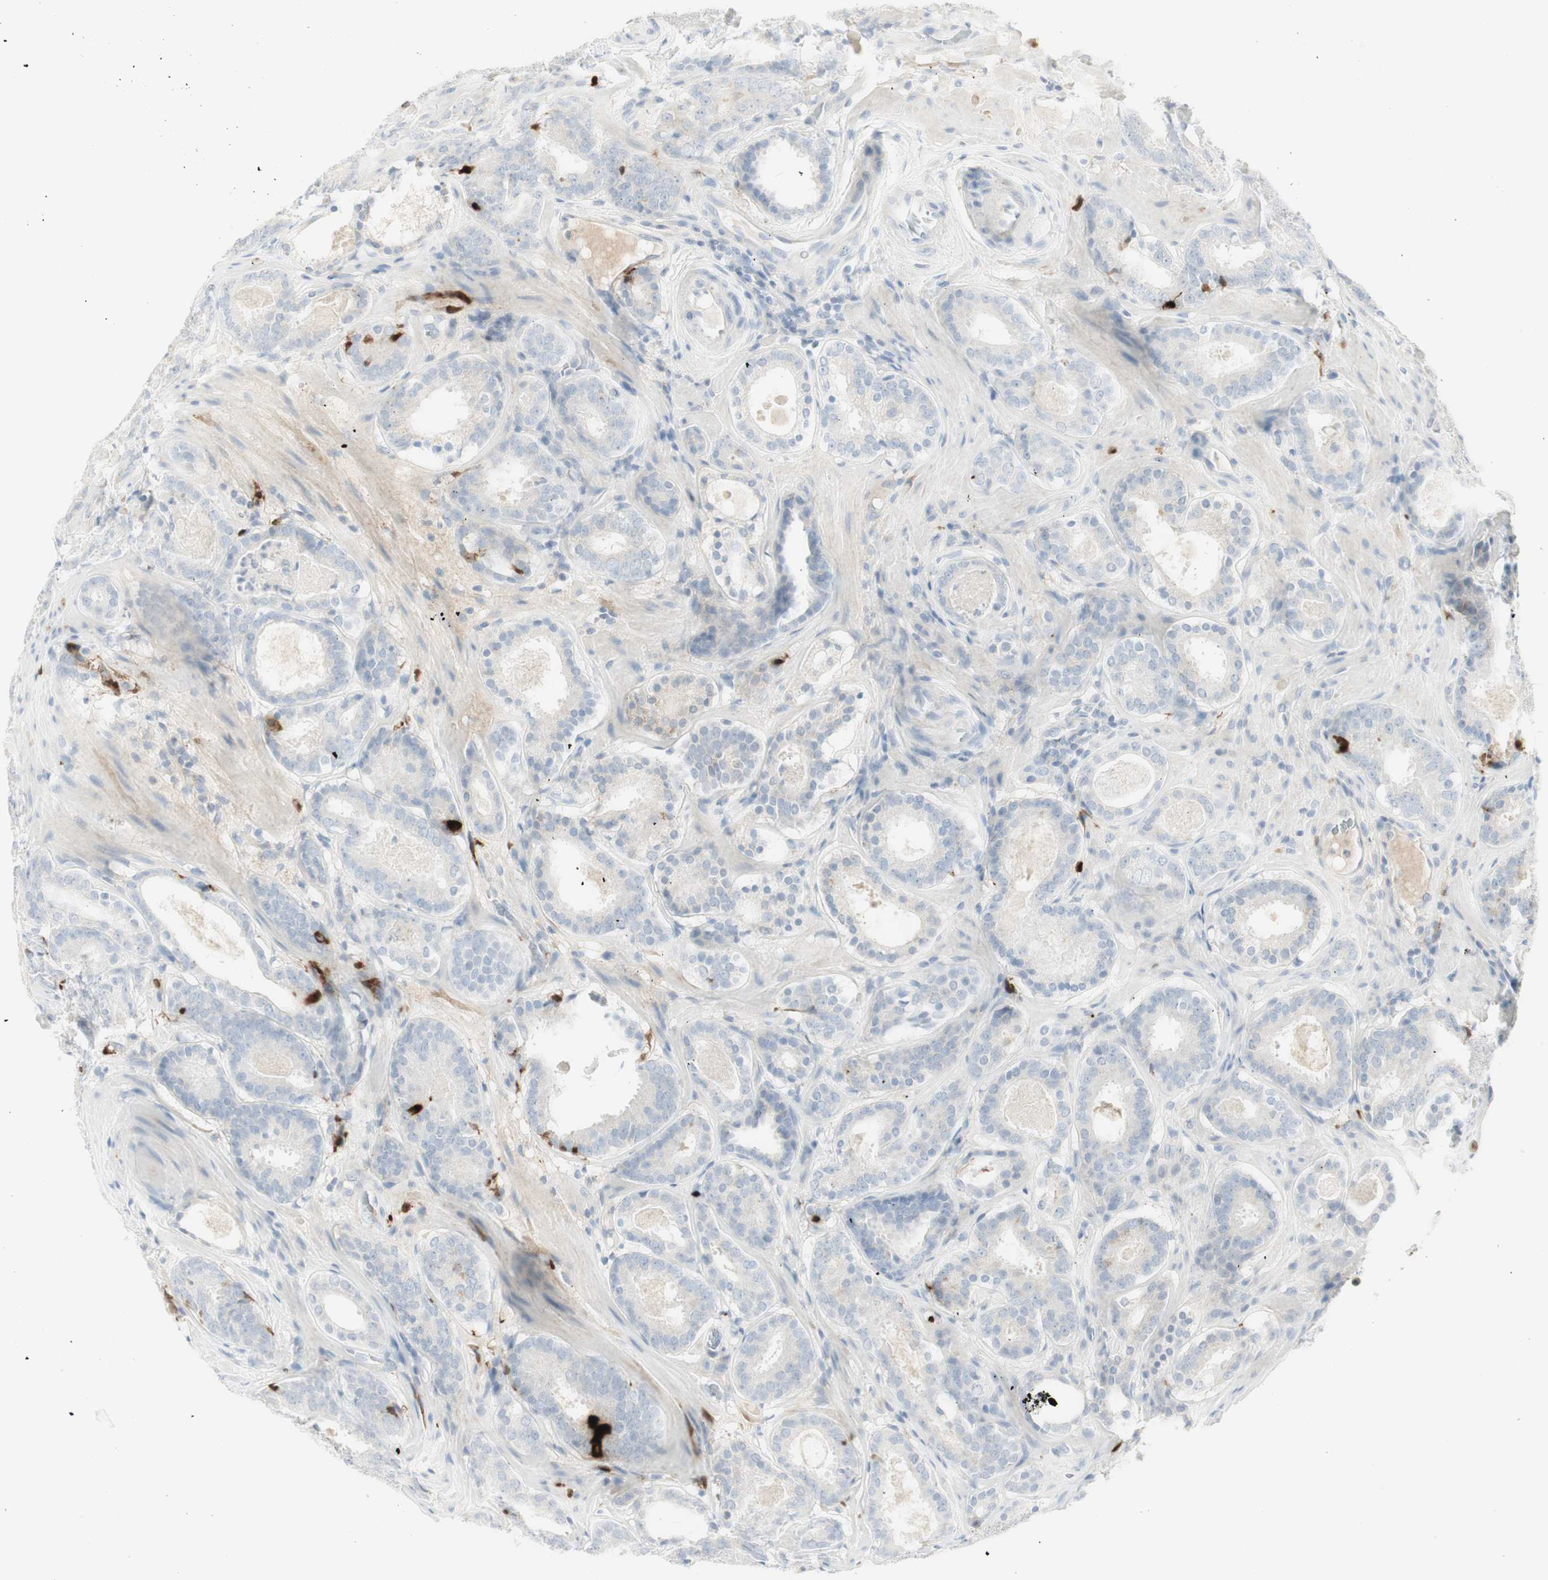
{"staining": {"intensity": "strong", "quantity": "<25%", "location": "cytoplasmic/membranous"}, "tissue": "prostate cancer", "cell_type": "Tumor cells", "image_type": "cancer", "snomed": [{"axis": "morphology", "description": "Adenocarcinoma, Low grade"}, {"axis": "topography", "description": "Prostate"}], "caption": "The histopathology image displays staining of prostate adenocarcinoma (low-grade), revealing strong cytoplasmic/membranous protein positivity (brown color) within tumor cells.", "gene": "MDK", "patient": {"sex": "male", "age": 69}}